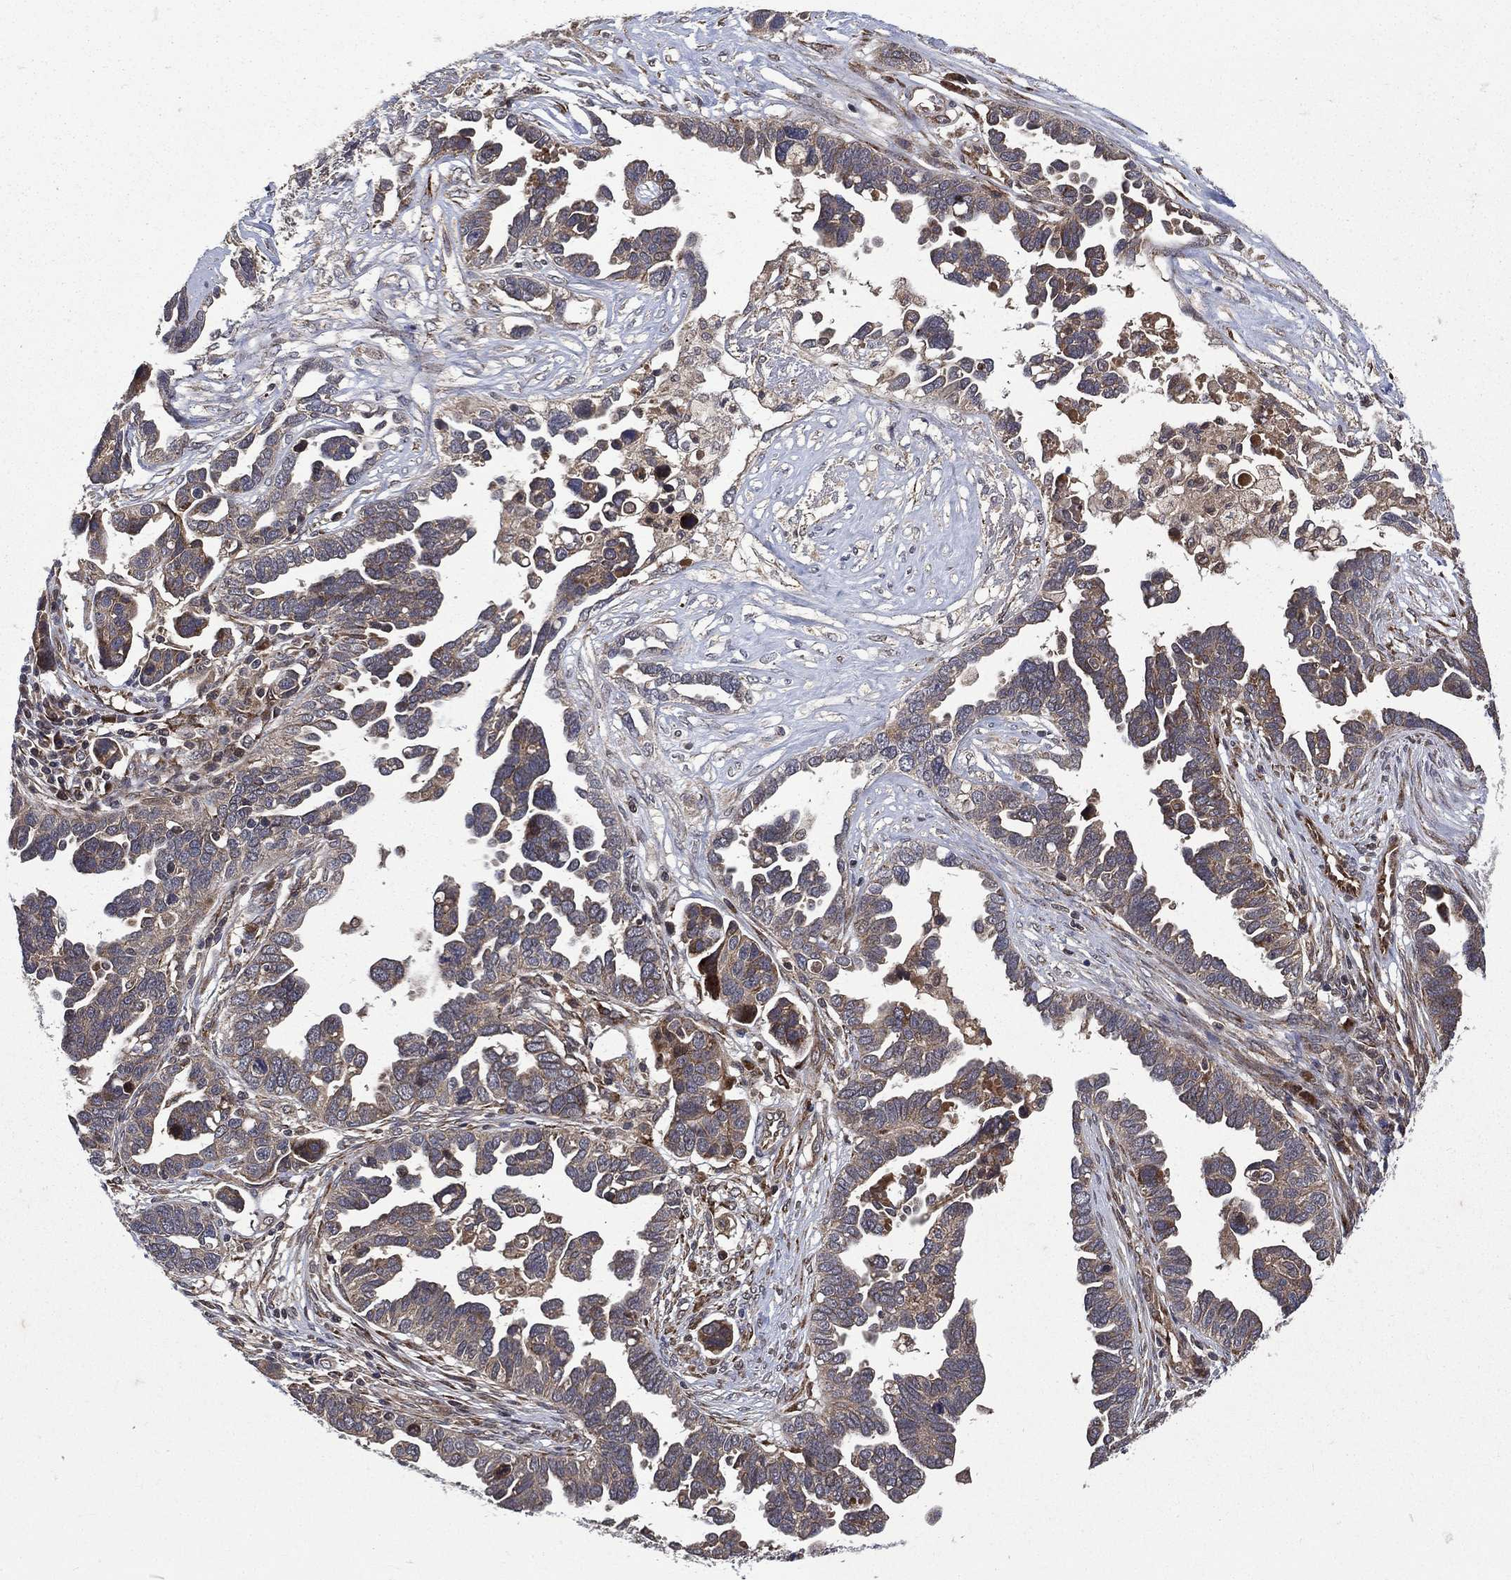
{"staining": {"intensity": "moderate", "quantity": "25%-75%", "location": "cytoplasmic/membranous"}, "tissue": "ovarian cancer", "cell_type": "Tumor cells", "image_type": "cancer", "snomed": [{"axis": "morphology", "description": "Cystadenocarcinoma, serous, NOS"}, {"axis": "topography", "description": "Ovary"}], "caption": "Serous cystadenocarcinoma (ovarian) was stained to show a protein in brown. There is medium levels of moderate cytoplasmic/membranous staining in about 25%-75% of tumor cells.", "gene": "RAB11FIP4", "patient": {"sex": "female", "age": 54}}